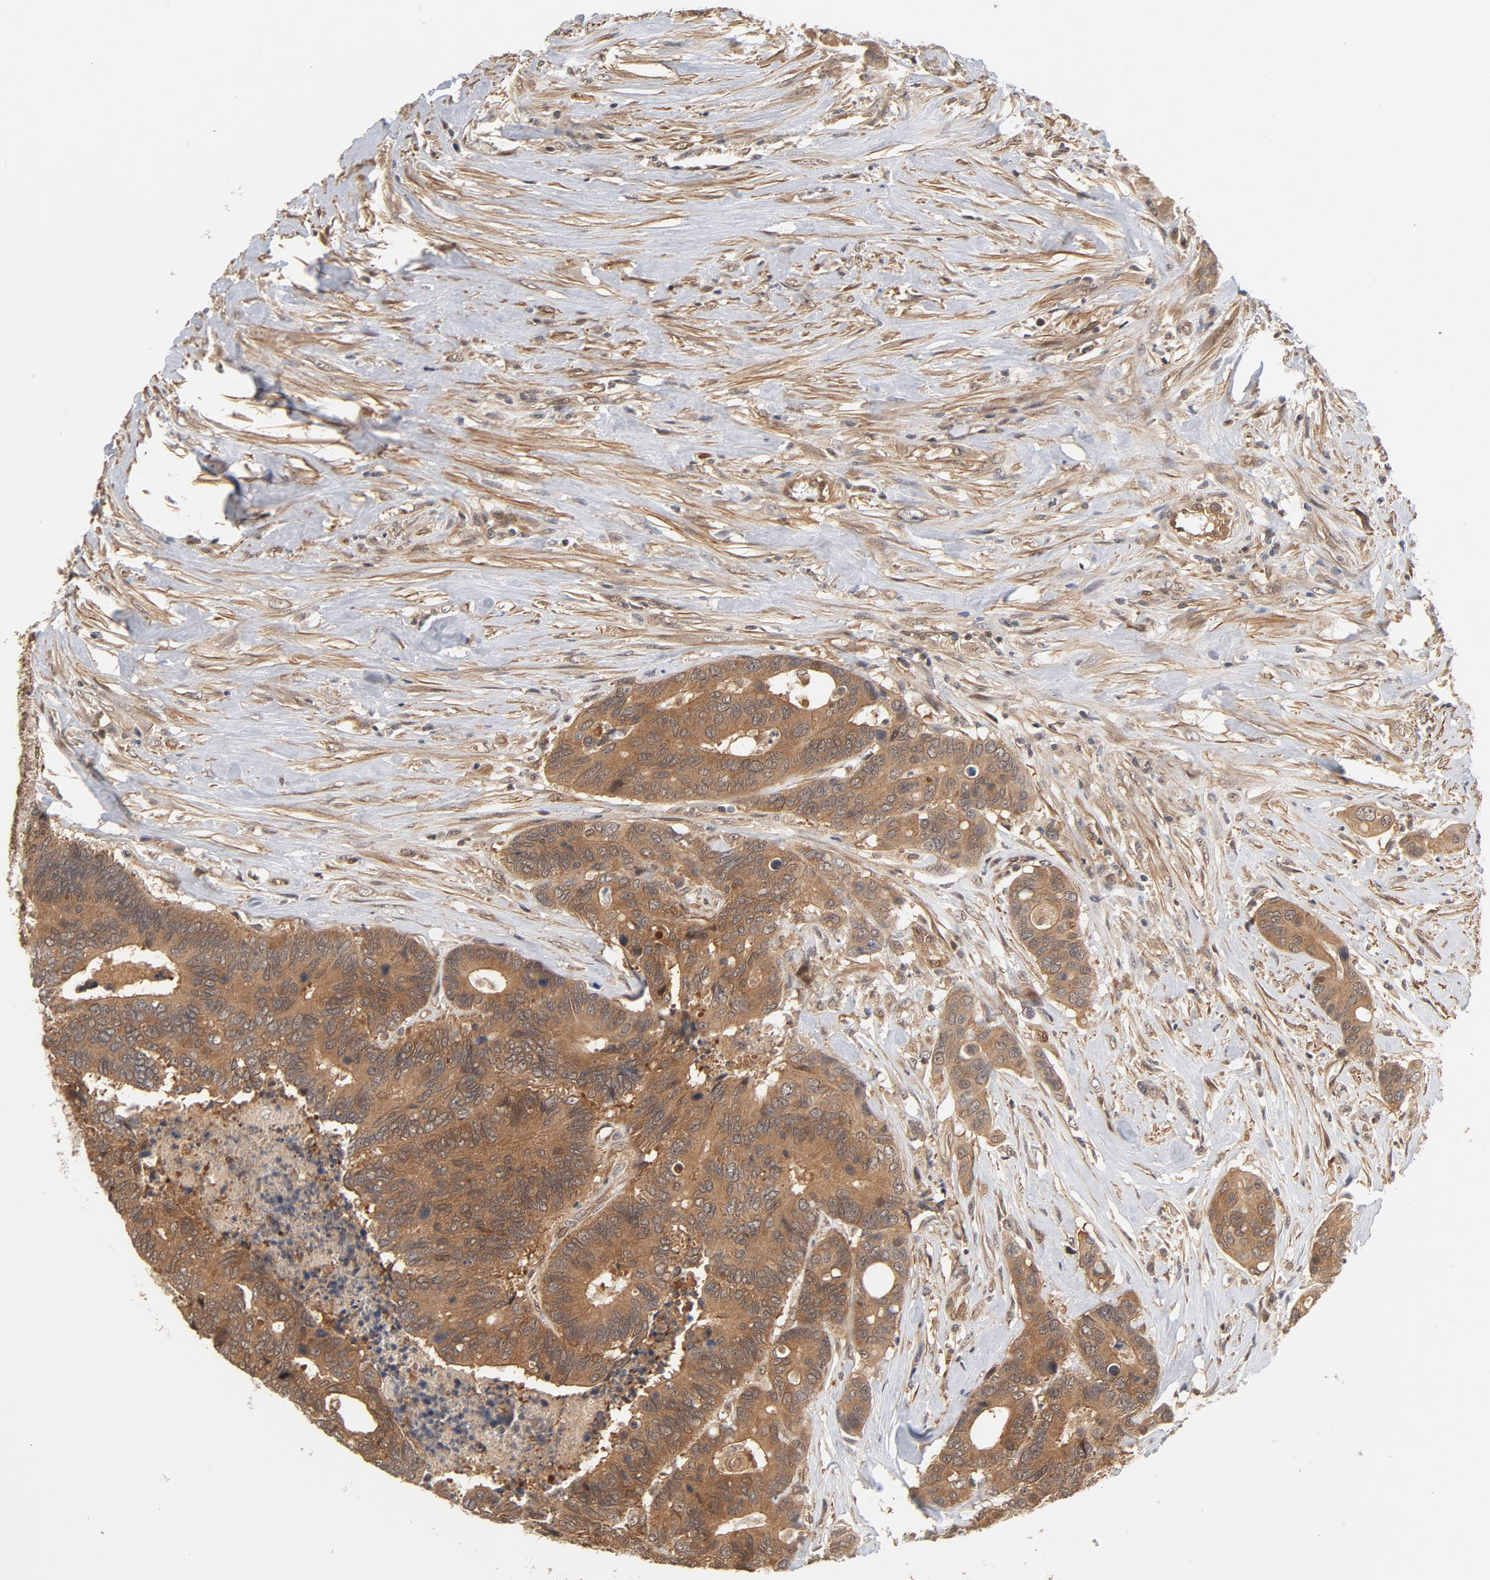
{"staining": {"intensity": "moderate", "quantity": ">75%", "location": "cytoplasmic/membranous"}, "tissue": "colorectal cancer", "cell_type": "Tumor cells", "image_type": "cancer", "snomed": [{"axis": "morphology", "description": "Adenocarcinoma, NOS"}, {"axis": "topography", "description": "Rectum"}], "caption": "About >75% of tumor cells in colorectal cancer exhibit moderate cytoplasmic/membranous protein staining as visualized by brown immunohistochemical staining.", "gene": "CDC37", "patient": {"sex": "male", "age": 55}}